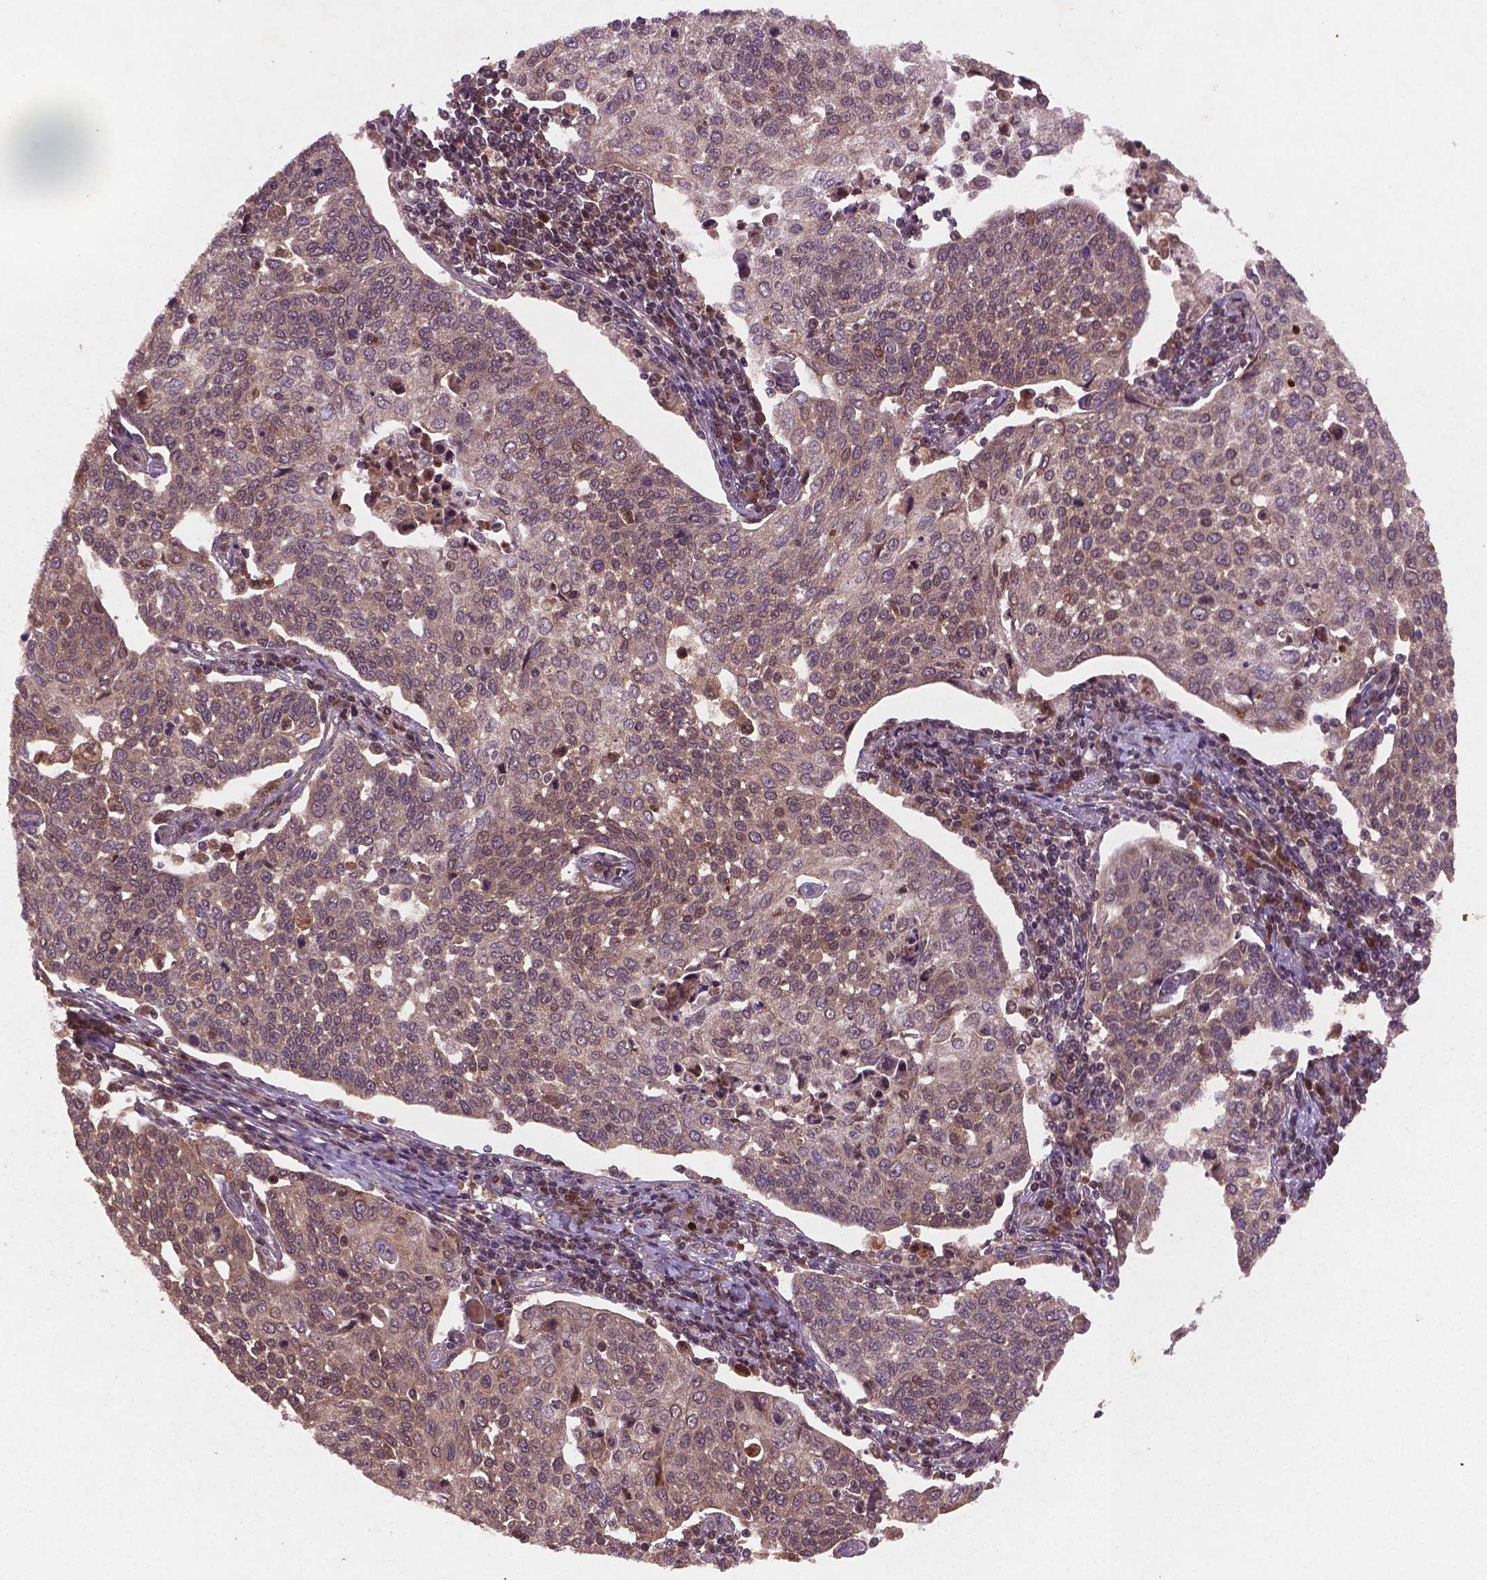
{"staining": {"intensity": "moderate", "quantity": "25%-75%", "location": "cytoplasmic/membranous,nuclear"}, "tissue": "cervical cancer", "cell_type": "Tumor cells", "image_type": "cancer", "snomed": [{"axis": "morphology", "description": "Squamous cell carcinoma, NOS"}, {"axis": "topography", "description": "Cervix"}], "caption": "Protein expression analysis of cervical cancer (squamous cell carcinoma) exhibits moderate cytoplasmic/membranous and nuclear staining in approximately 25%-75% of tumor cells.", "gene": "NIPAL2", "patient": {"sex": "female", "age": 34}}